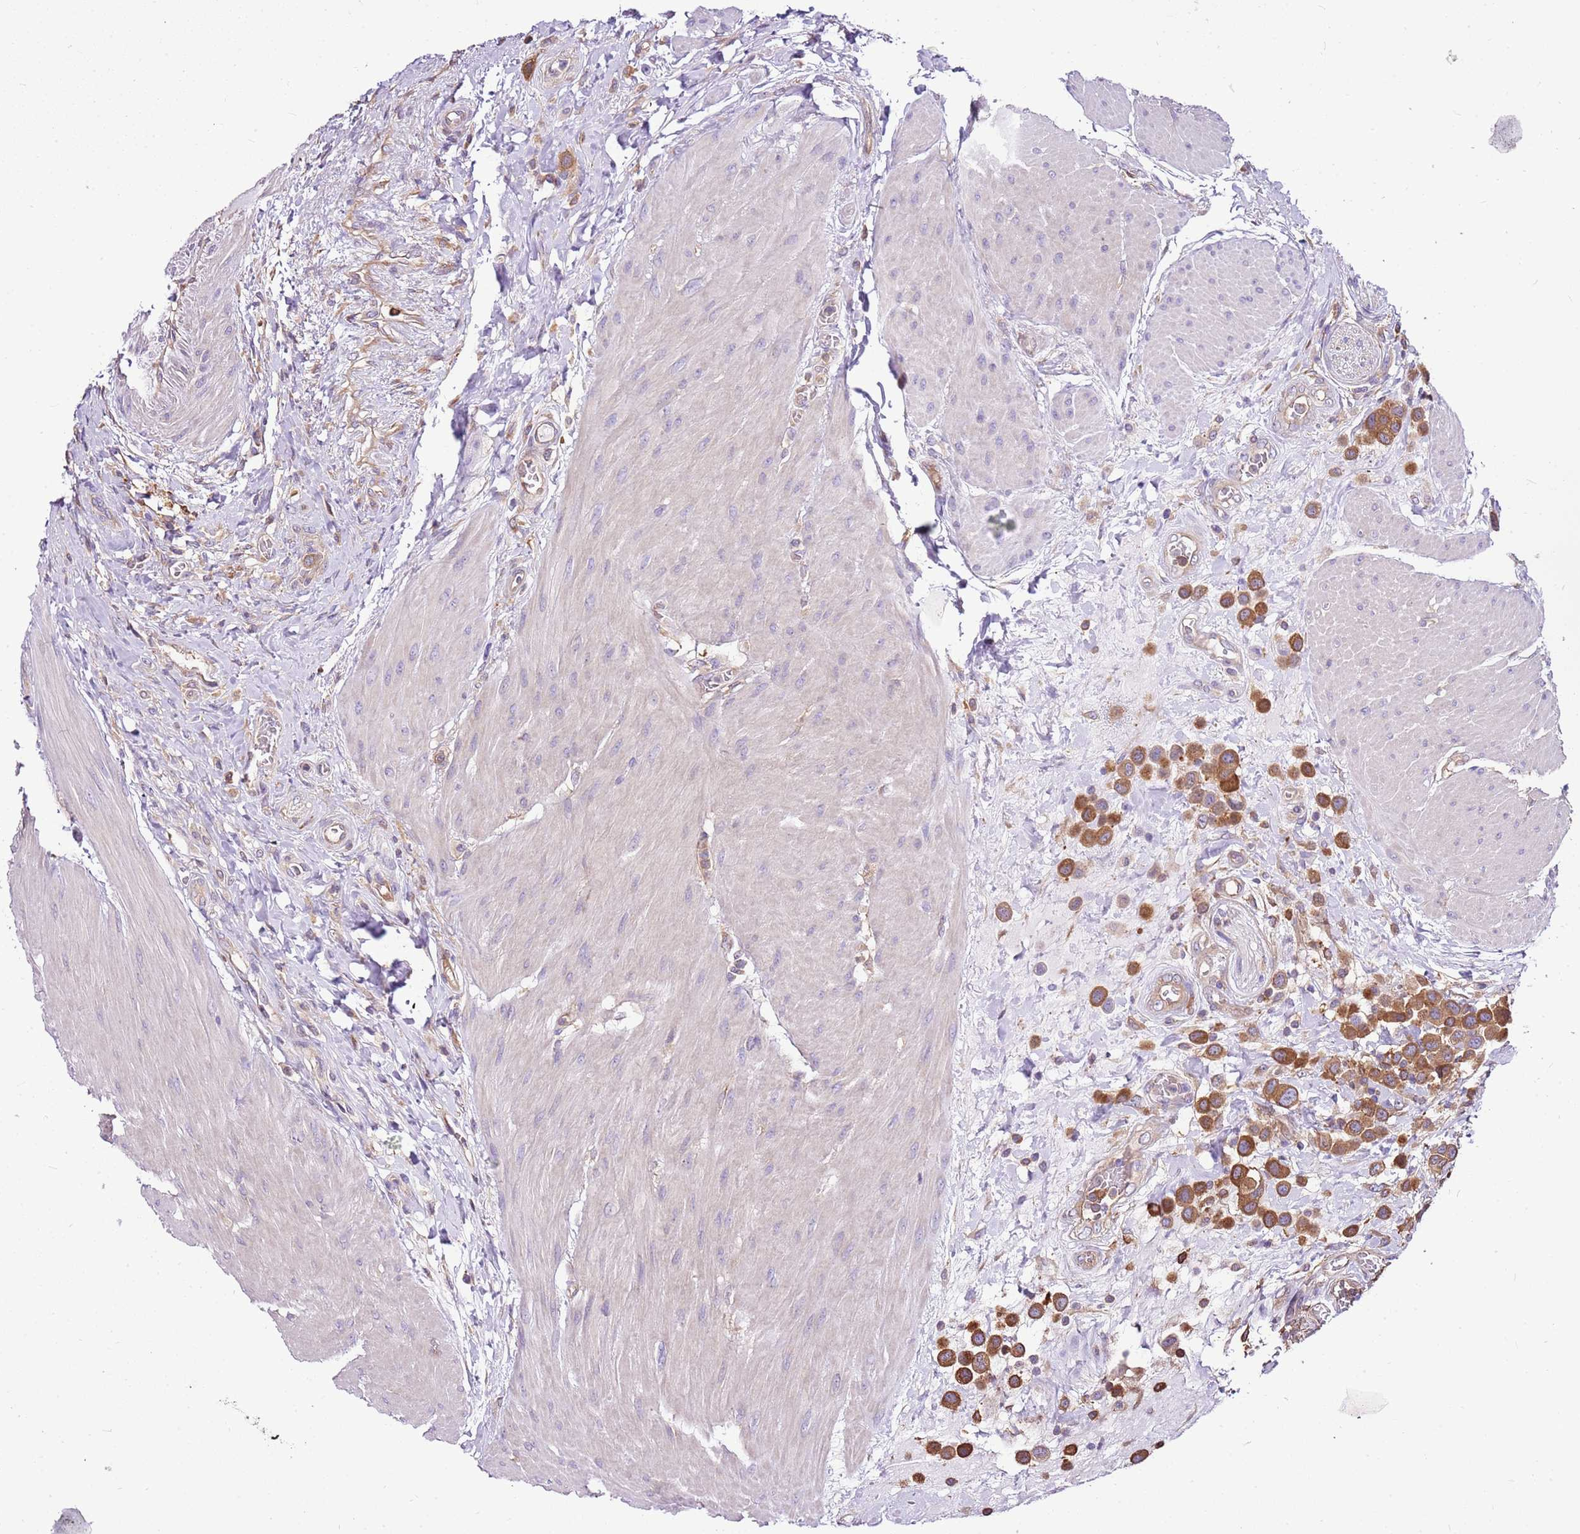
{"staining": {"intensity": "moderate", "quantity": ">75%", "location": "cytoplasmic/membranous"}, "tissue": "urothelial cancer", "cell_type": "Tumor cells", "image_type": "cancer", "snomed": [{"axis": "morphology", "description": "Urothelial carcinoma, High grade"}, {"axis": "topography", "description": "Urinary bladder"}], "caption": "Immunohistochemistry (IHC) of urothelial cancer shows medium levels of moderate cytoplasmic/membranous positivity in about >75% of tumor cells. (DAB = brown stain, brightfield microscopy at high magnification).", "gene": "ATXN2L", "patient": {"sex": "male", "age": 50}}